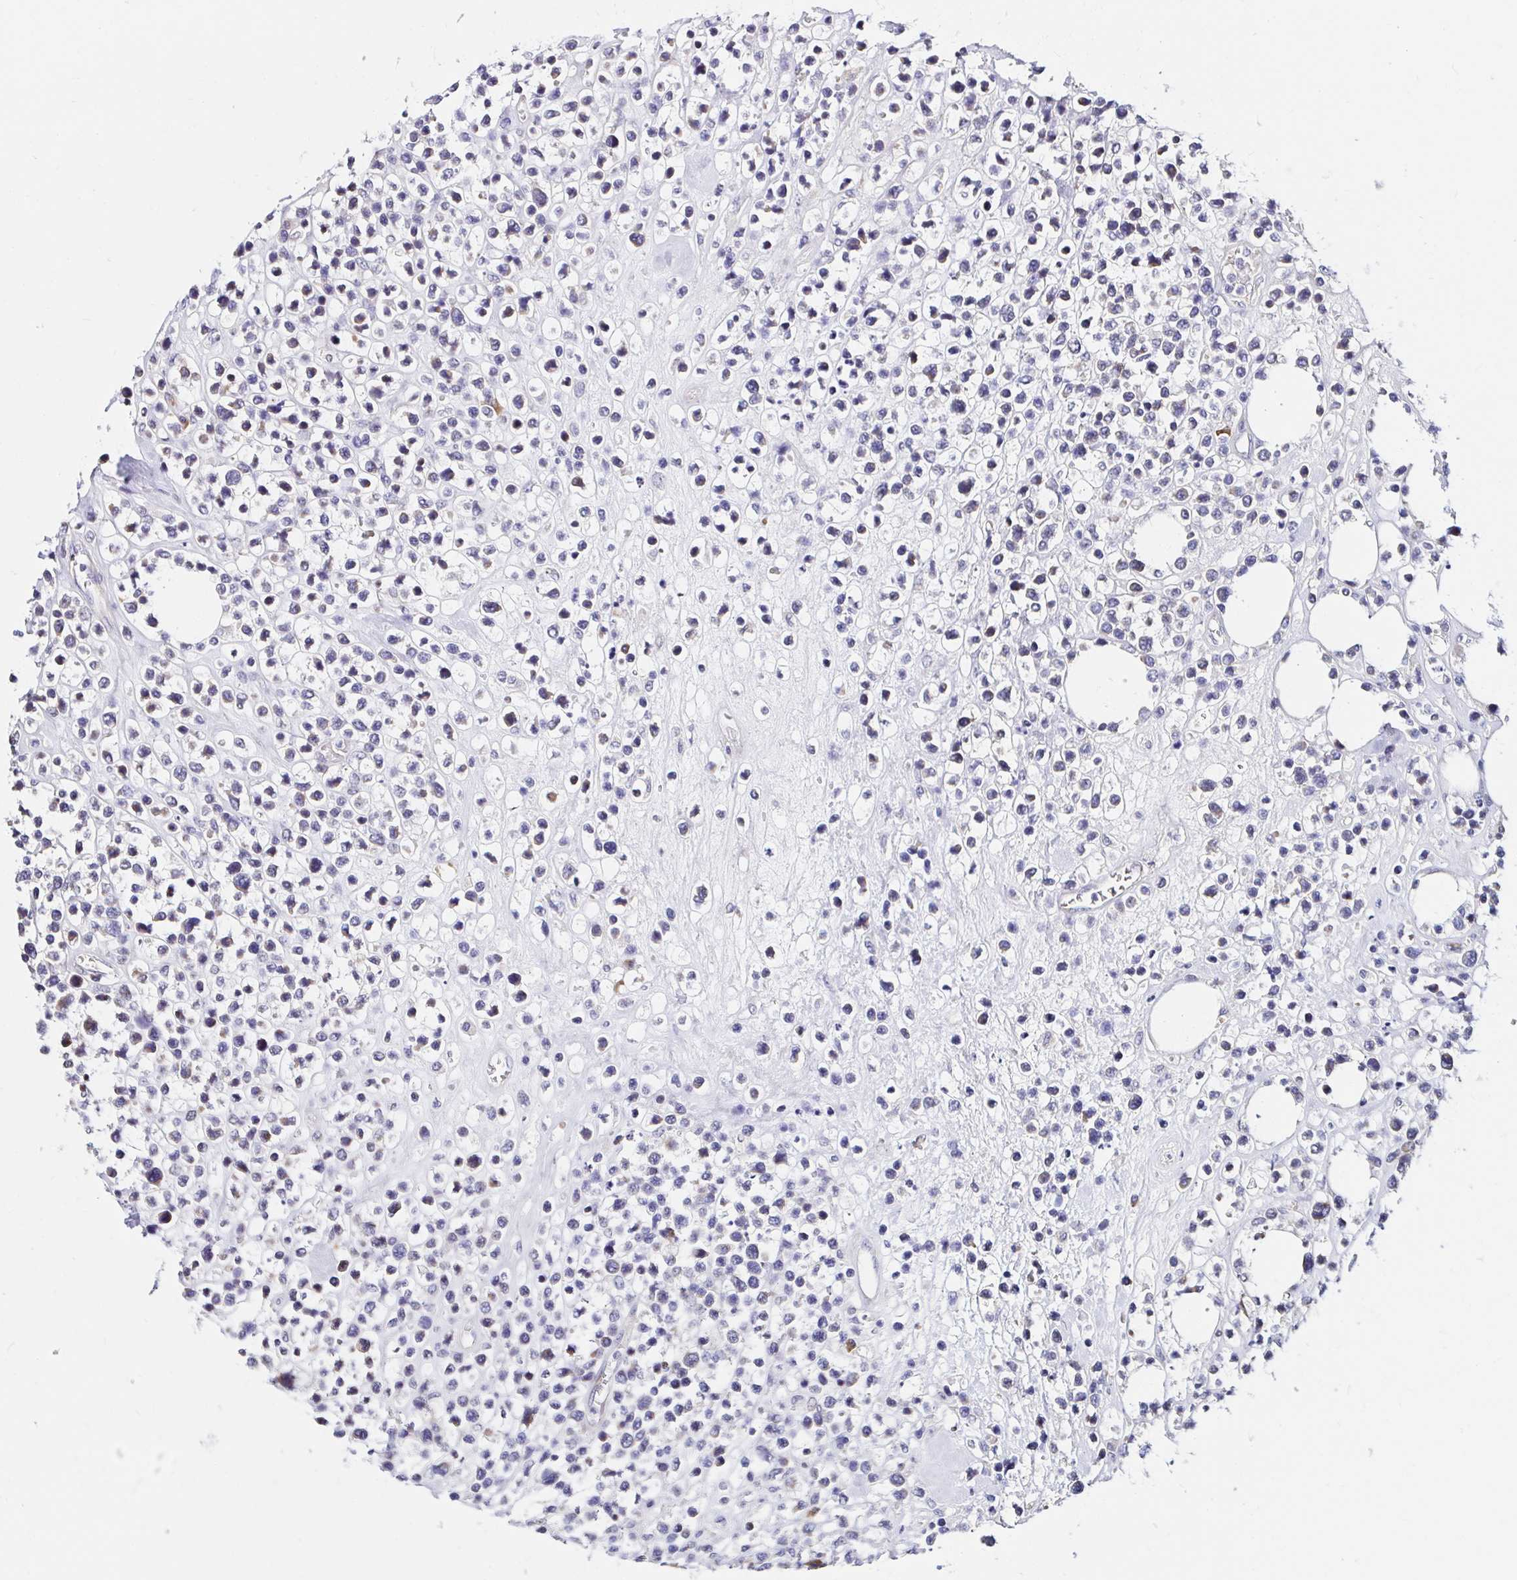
{"staining": {"intensity": "negative", "quantity": "none", "location": "none"}, "tissue": "lymphoma", "cell_type": "Tumor cells", "image_type": "cancer", "snomed": [{"axis": "morphology", "description": "Malignant lymphoma, non-Hodgkin's type, Low grade"}, {"axis": "topography", "description": "Lymph node"}], "caption": "The image shows no significant positivity in tumor cells of lymphoma.", "gene": "VSIG2", "patient": {"sex": "male", "age": 60}}